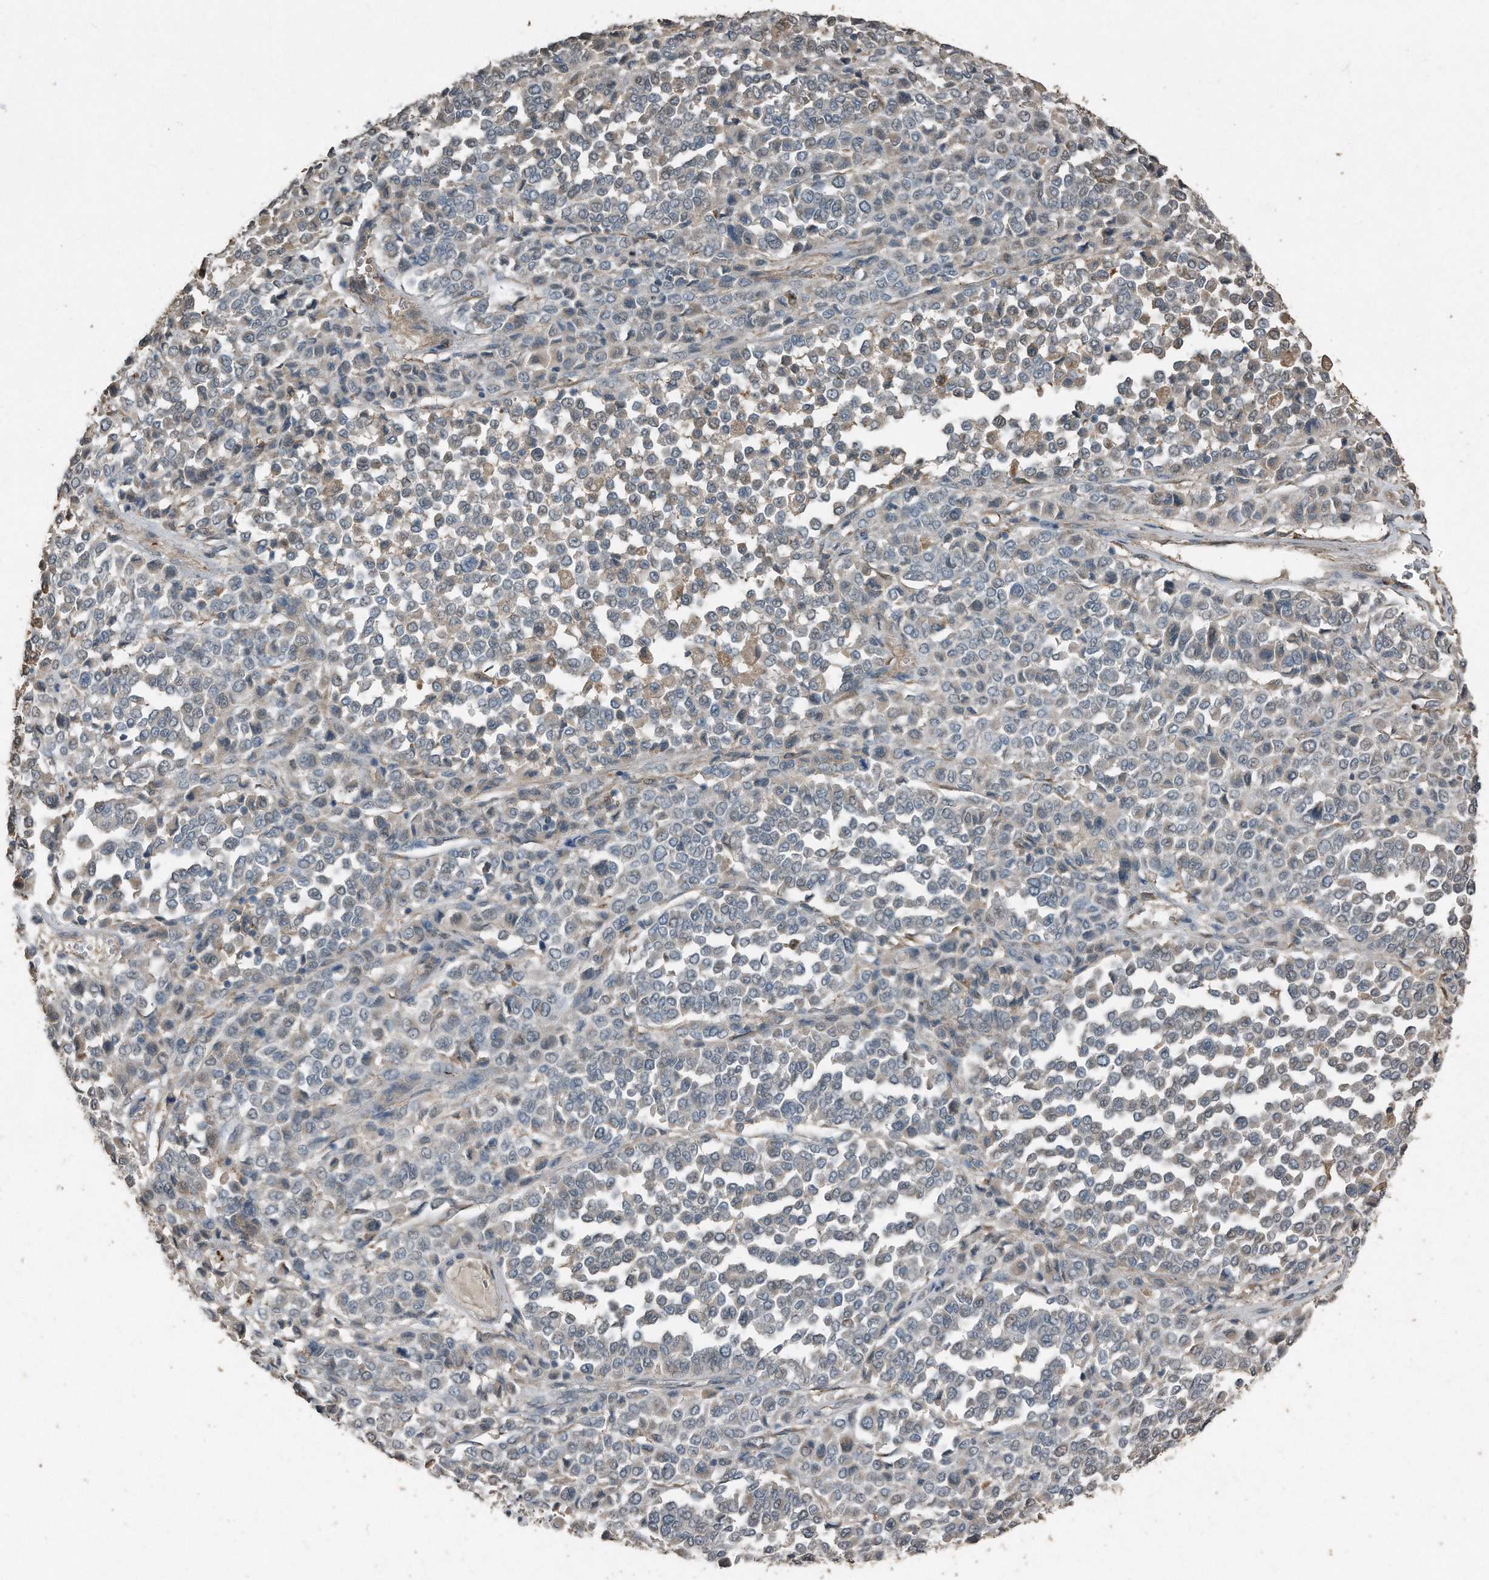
{"staining": {"intensity": "negative", "quantity": "none", "location": "none"}, "tissue": "melanoma", "cell_type": "Tumor cells", "image_type": "cancer", "snomed": [{"axis": "morphology", "description": "Malignant melanoma, Metastatic site"}, {"axis": "topography", "description": "Pancreas"}], "caption": "Malignant melanoma (metastatic site) was stained to show a protein in brown. There is no significant staining in tumor cells.", "gene": "C9", "patient": {"sex": "female", "age": 30}}